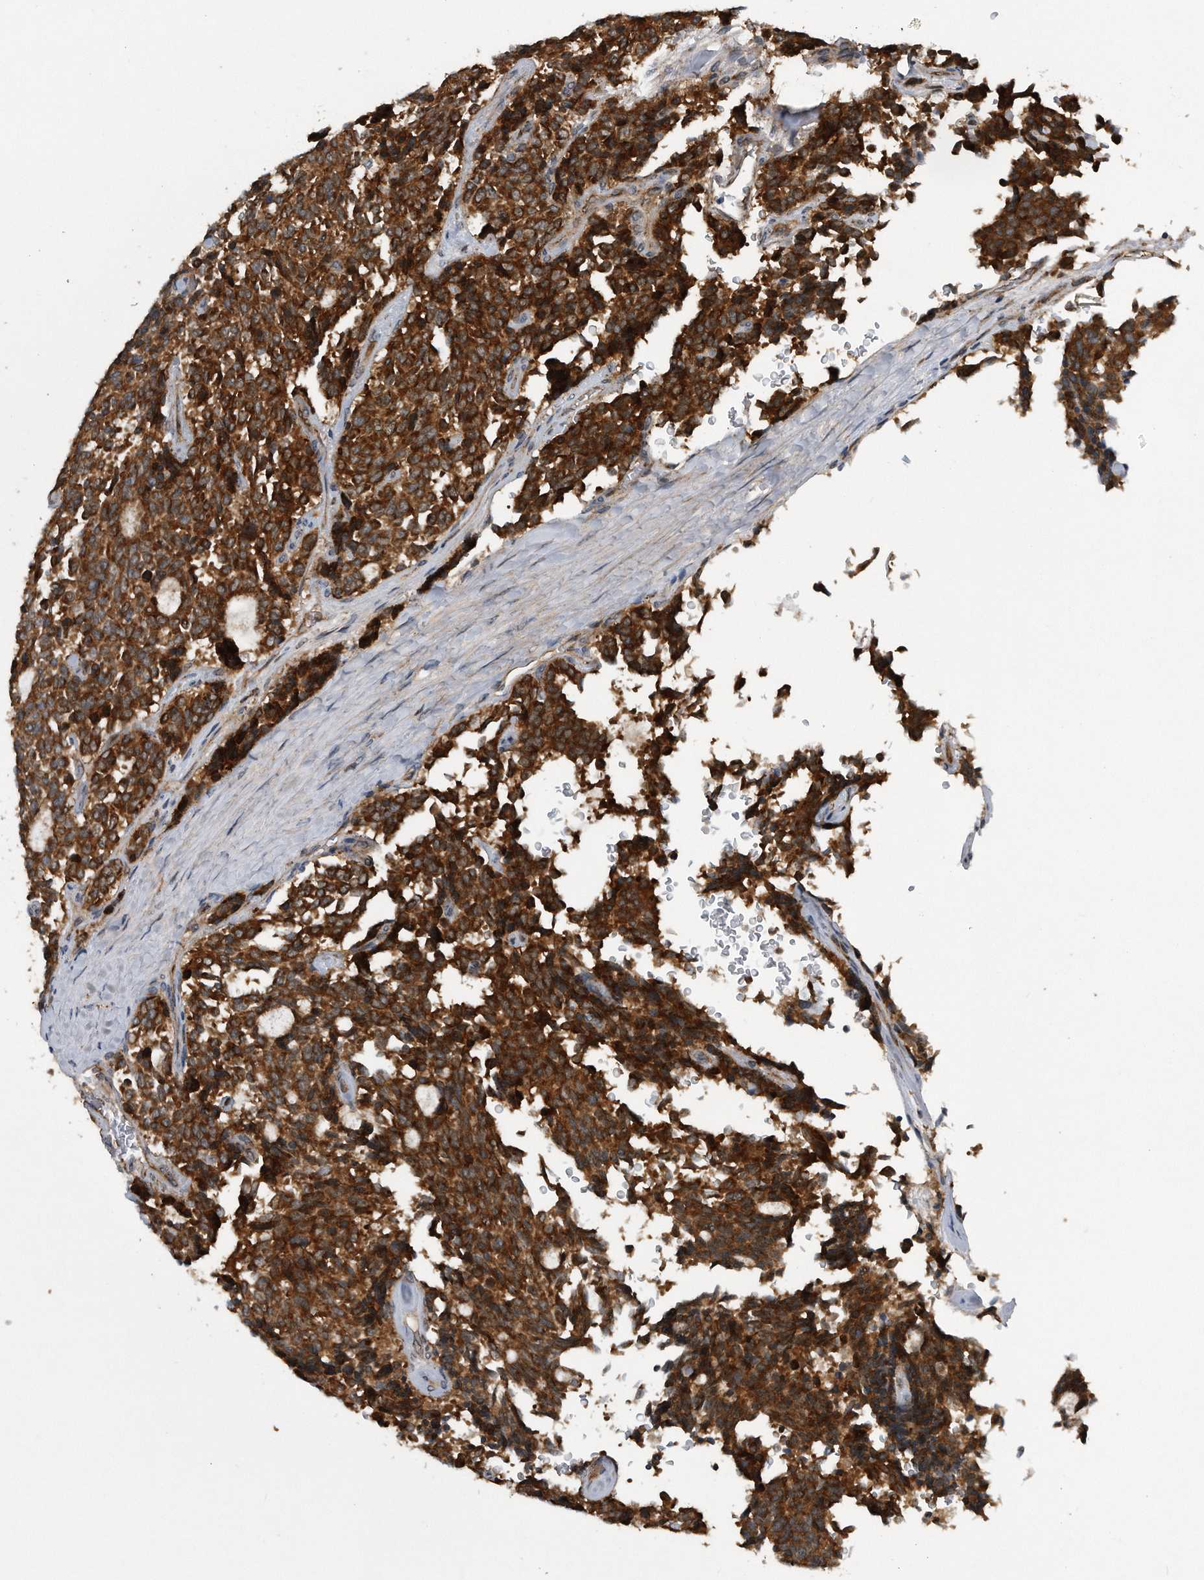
{"staining": {"intensity": "strong", "quantity": ">75%", "location": "cytoplasmic/membranous"}, "tissue": "carcinoid", "cell_type": "Tumor cells", "image_type": "cancer", "snomed": [{"axis": "morphology", "description": "Carcinoid, malignant, NOS"}, {"axis": "topography", "description": "Pancreas"}], "caption": "Strong cytoplasmic/membranous staining for a protein is present in about >75% of tumor cells of carcinoid (malignant) using immunohistochemistry.", "gene": "ALPK2", "patient": {"sex": "female", "age": 54}}